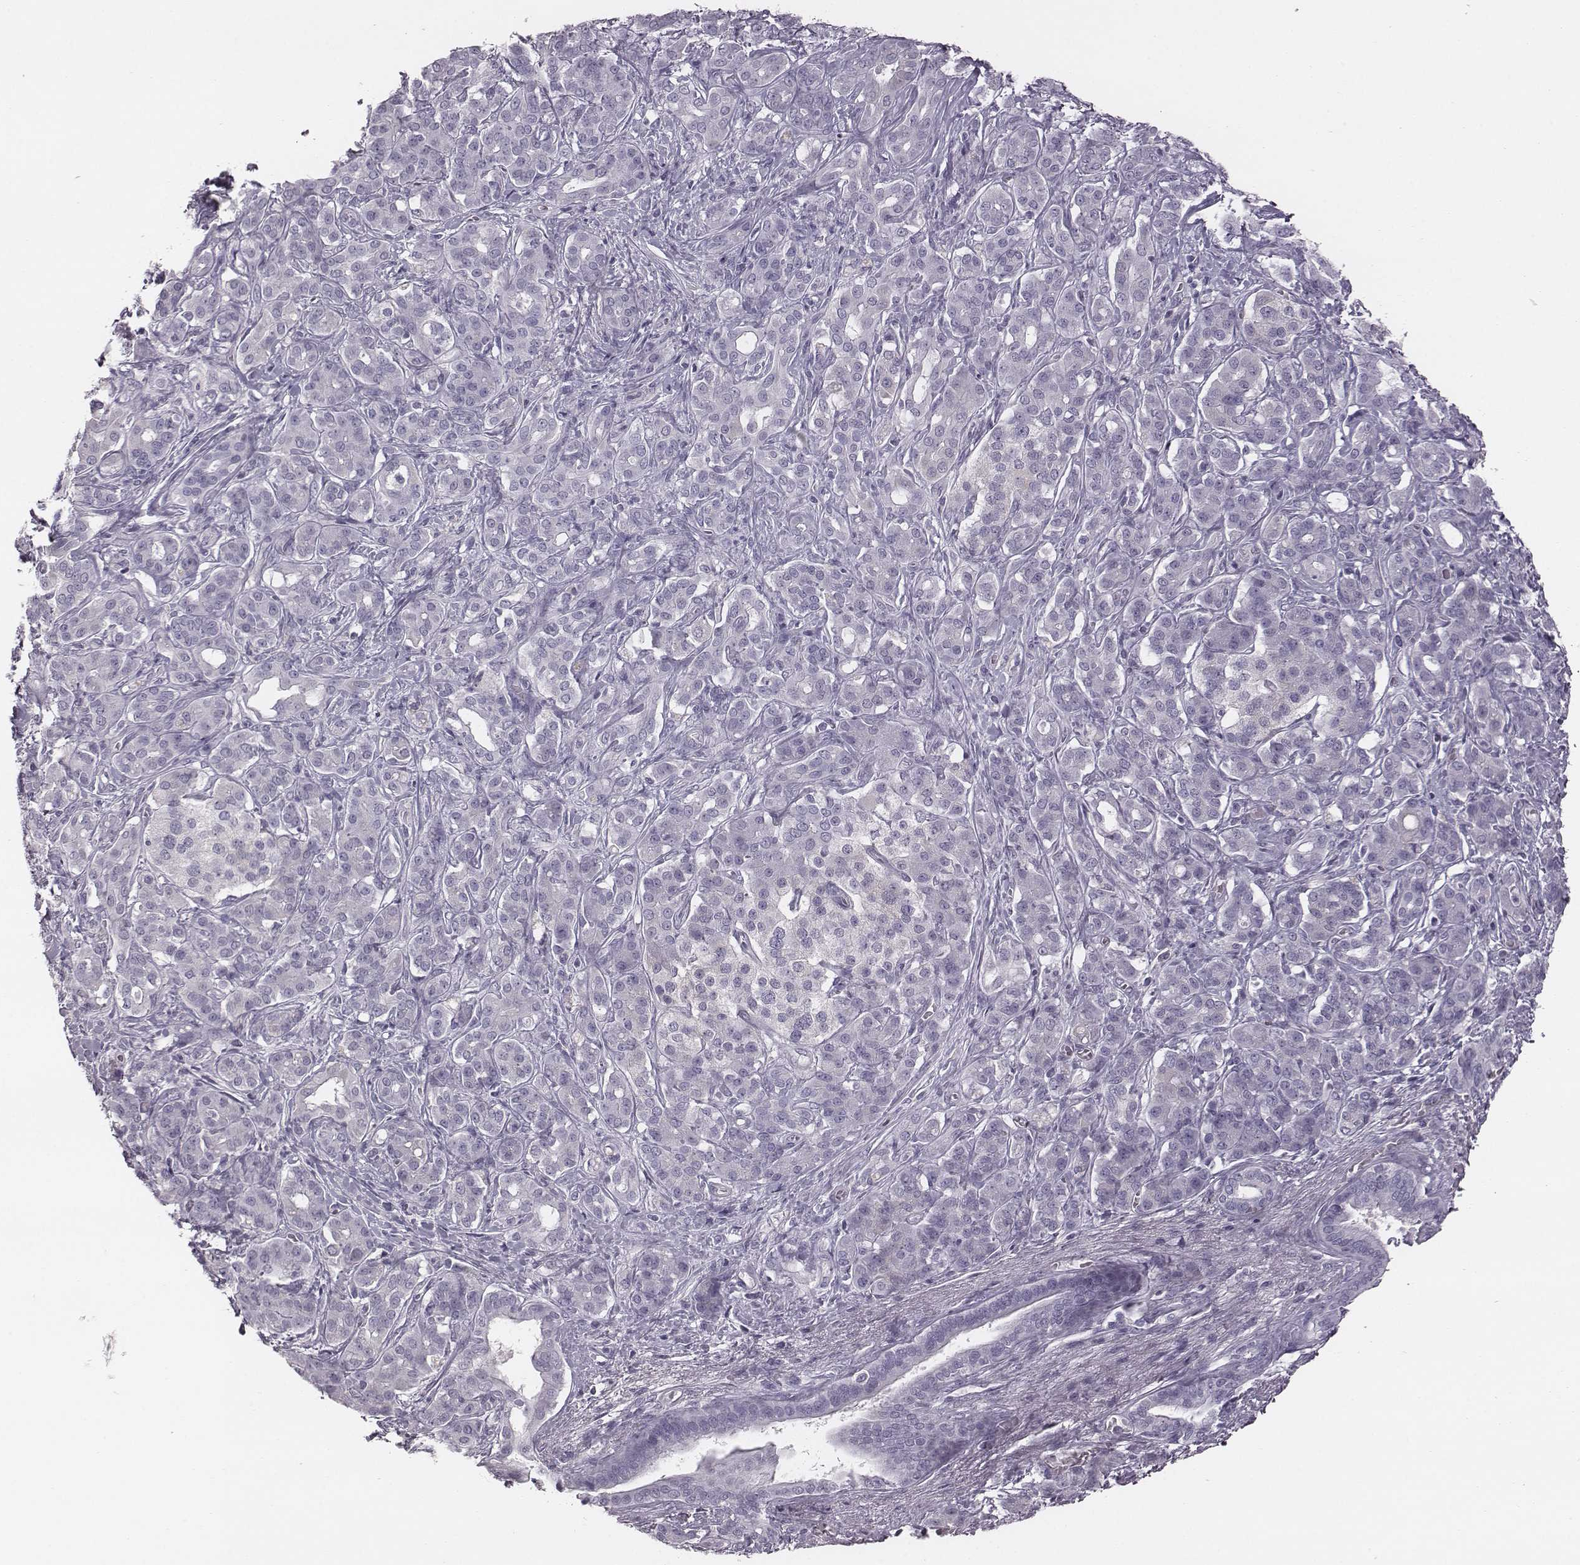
{"staining": {"intensity": "negative", "quantity": "none", "location": "none"}, "tissue": "pancreatic cancer", "cell_type": "Tumor cells", "image_type": "cancer", "snomed": [{"axis": "morphology", "description": "Normal tissue, NOS"}, {"axis": "morphology", "description": "Inflammation, NOS"}, {"axis": "morphology", "description": "Adenocarcinoma, NOS"}, {"axis": "topography", "description": "Pancreas"}], "caption": "Protein analysis of pancreatic cancer (adenocarcinoma) exhibits no significant expression in tumor cells. (DAB IHC visualized using brightfield microscopy, high magnification).", "gene": "PDE8B", "patient": {"sex": "male", "age": 57}}